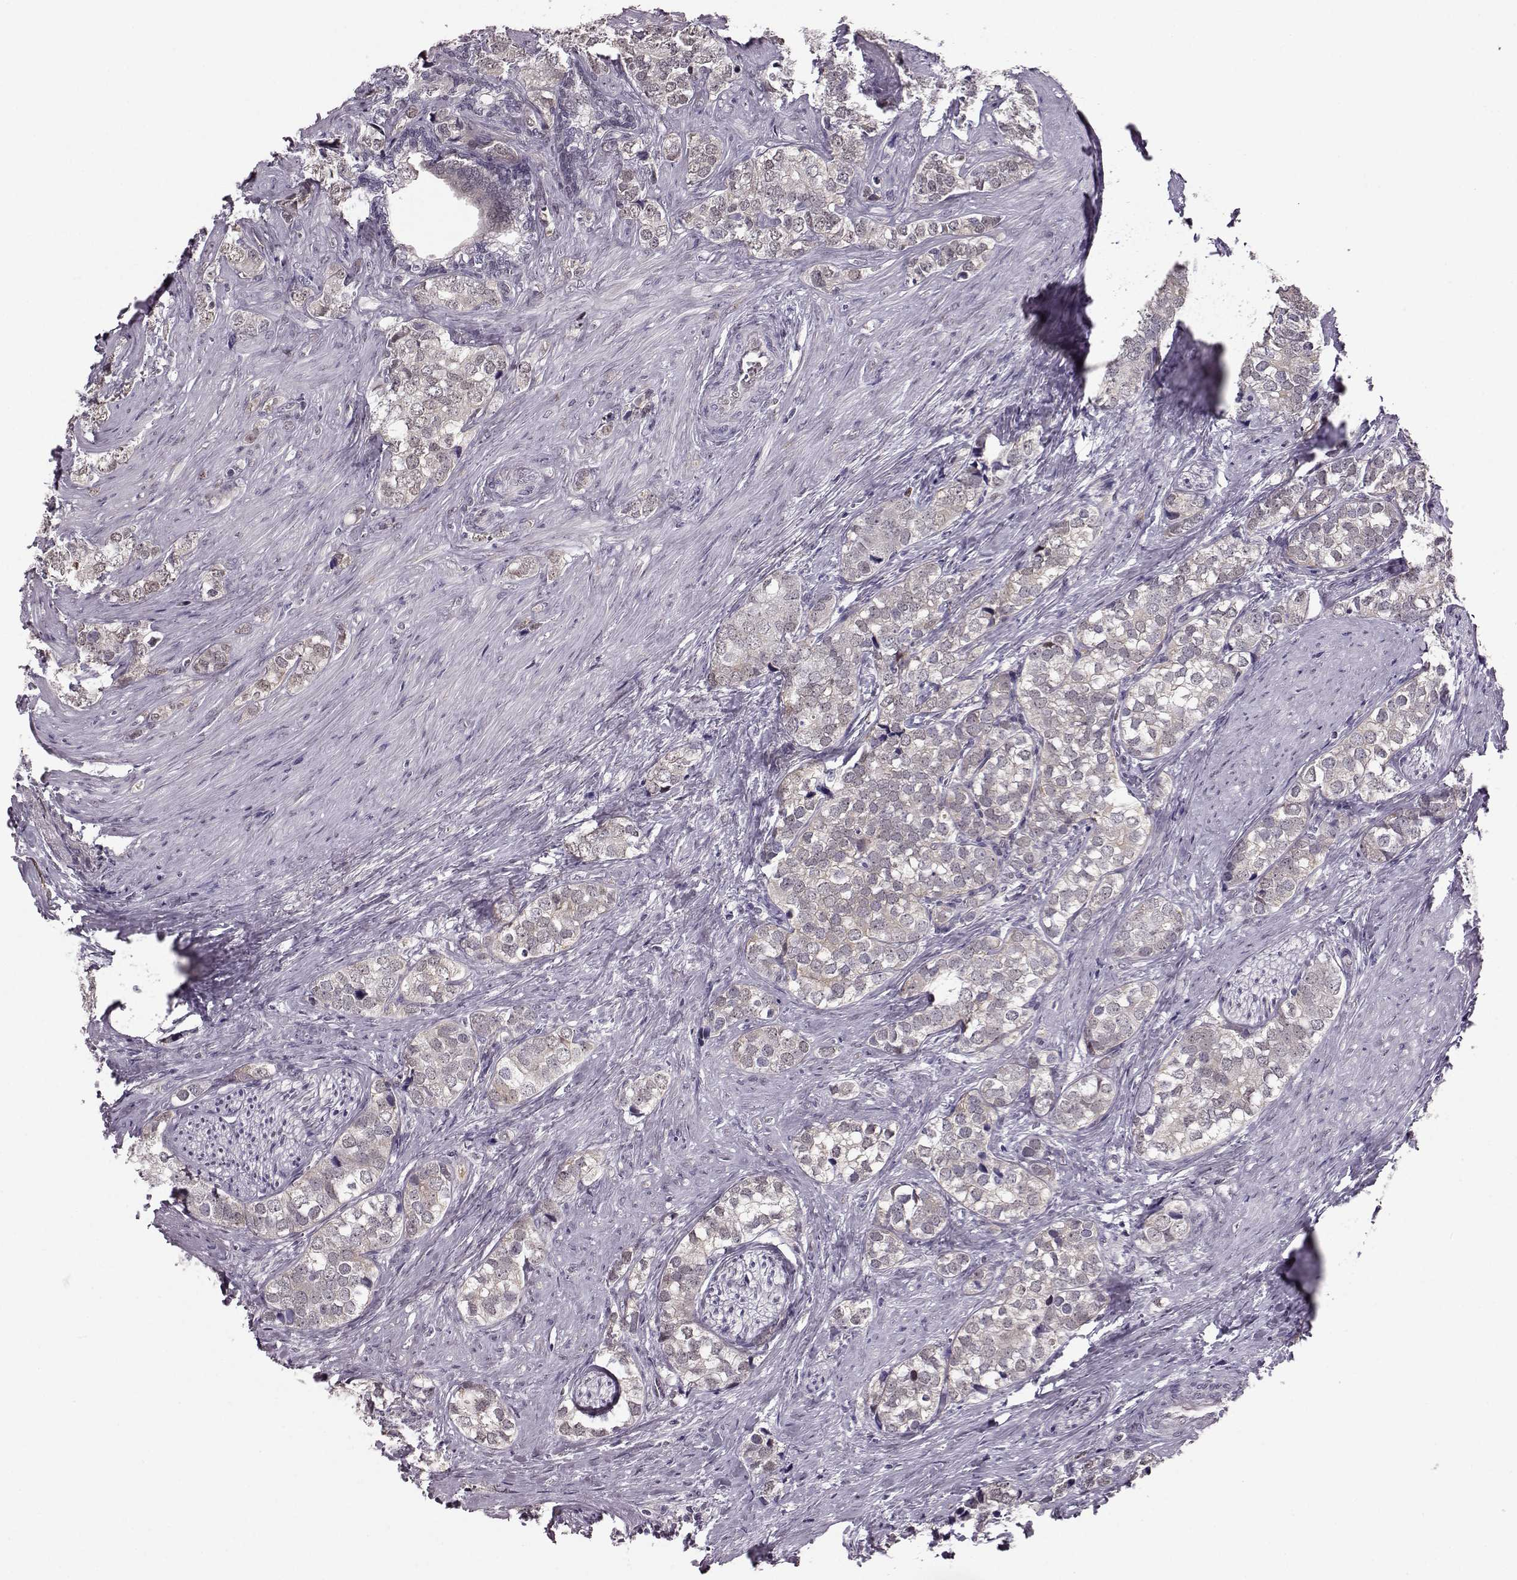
{"staining": {"intensity": "weak", "quantity": "<25%", "location": "cytoplasmic/membranous,nuclear"}, "tissue": "prostate cancer", "cell_type": "Tumor cells", "image_type": "cancer", "snomed": [{"axis": "morphology", "description": "Adenocarcinoma, NOS"}, {"axis": "topography", "description": "Prostate and seminal vesicle, NOS"}], "caption": "Prostate adenocarcinoma stained for a protein using IHC exhibits no positivity tumor cells.", "gene": "KLF6", "patient": {"sex": "male", "age": 63}}